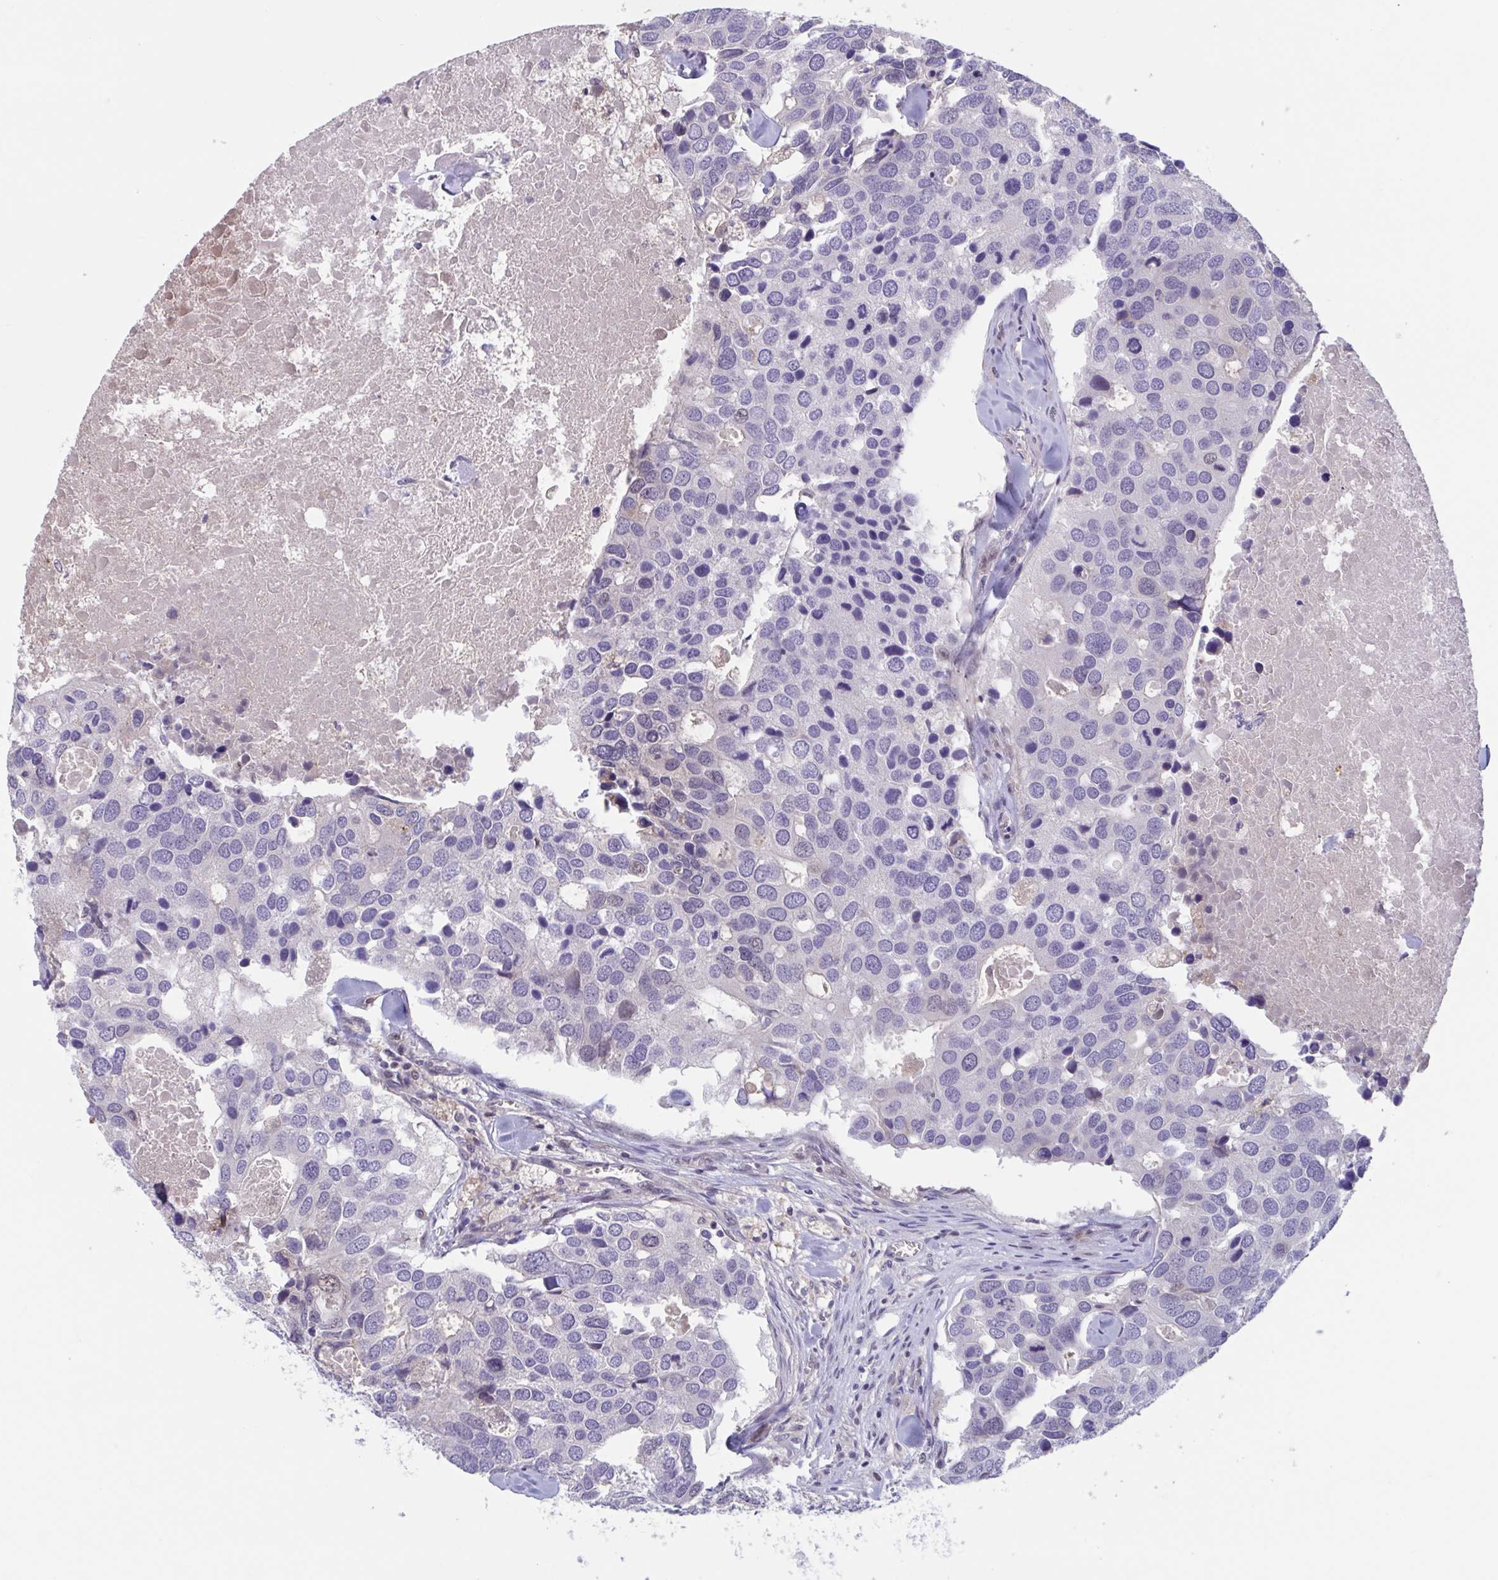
{"staining": {"intensity": "moderate", "quantity": "<25%", "location": "nuclear"}, "tissue": "breast cancer", "cell_type": "Tumor cells", "image_type": "cancer", "snomed": [{"axis": "morphology", "description": "Duct carcinoma"}, {"axis": "topography", "description": "Breast"}], "caption": "This micrograph displays immunohistochemistry (IHC) staining of human breast infiltrating ductal carcinoma, with low moderate nuclear positivity in about <25% of tumor cells.", "gene": "RIOK1", "patient": {"sex": "female", "age": 83}}